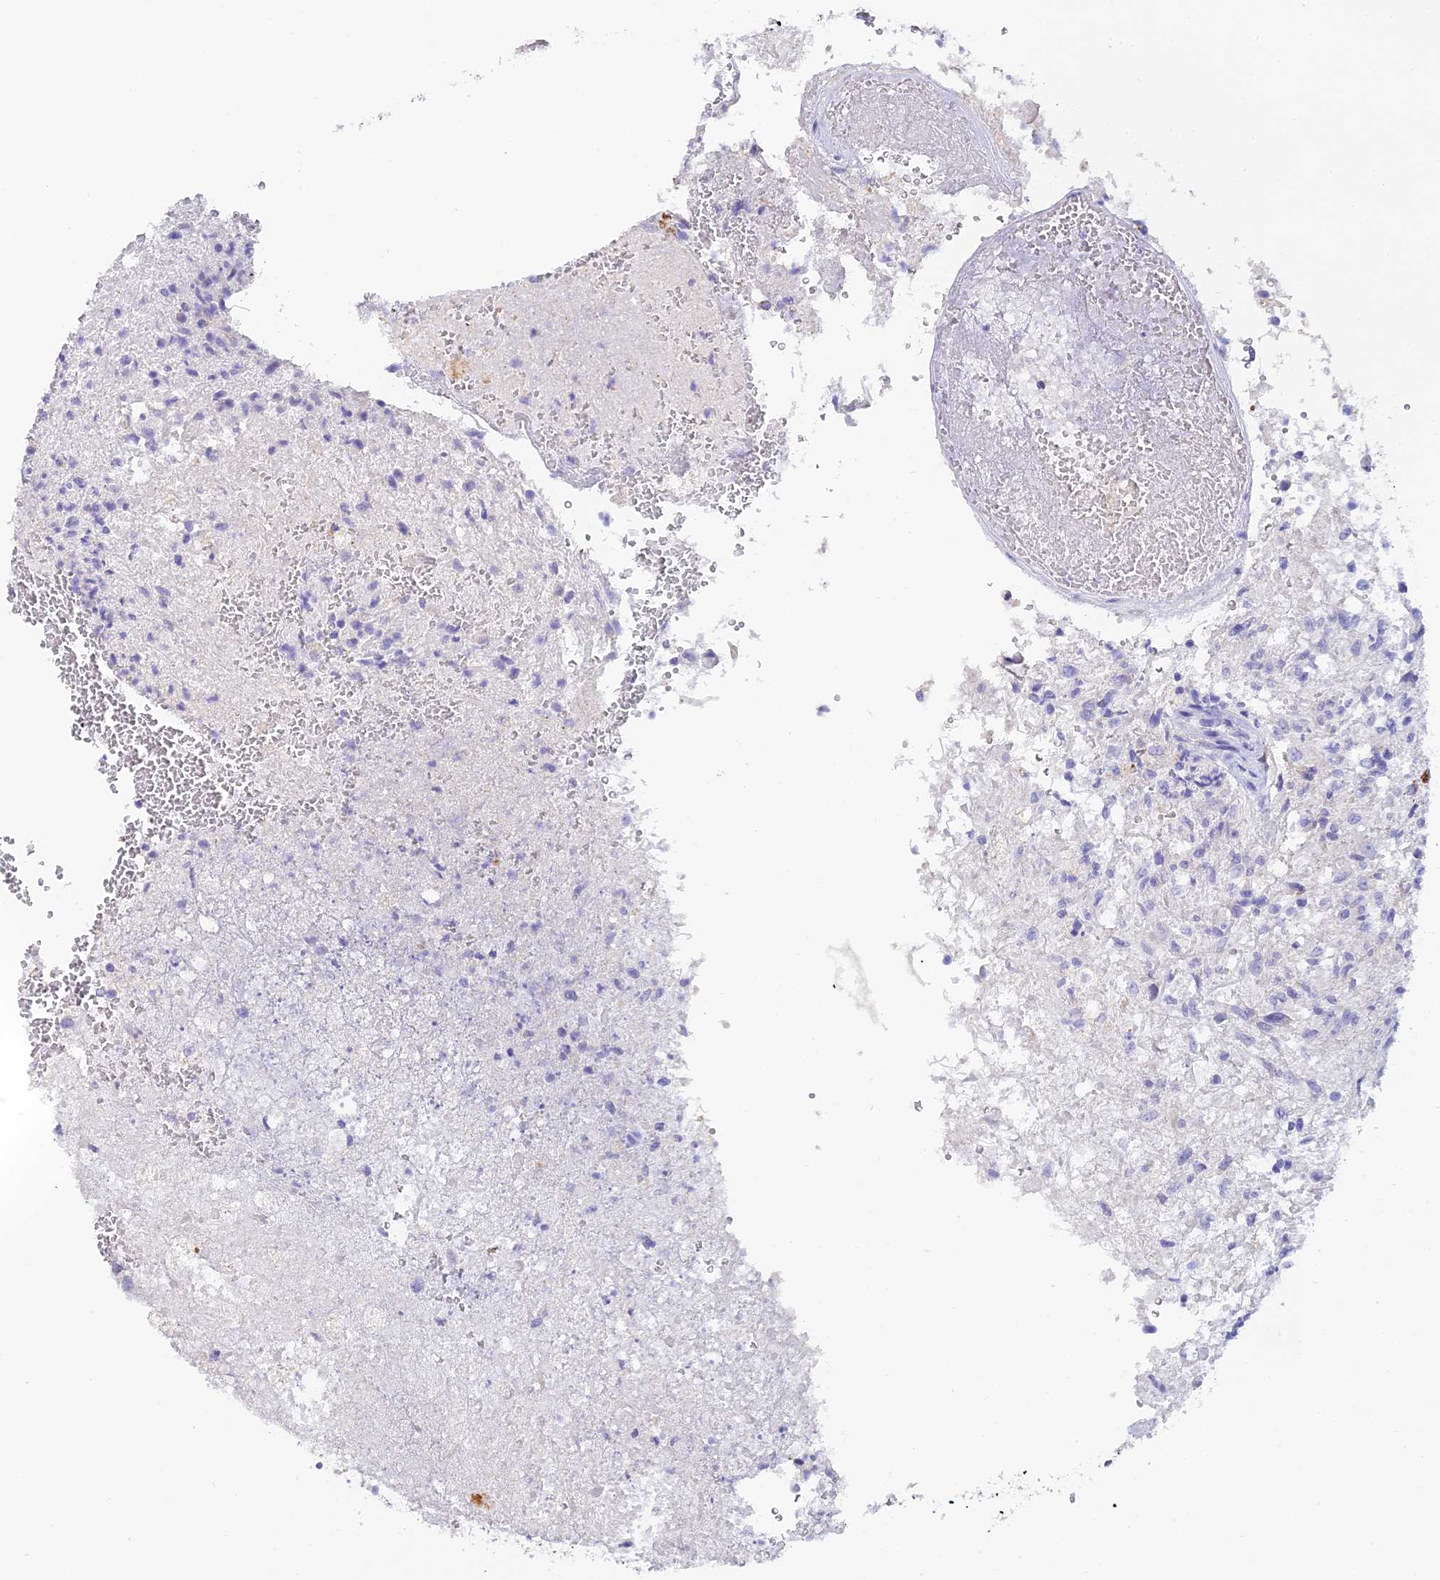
{"staining": {"intensity": "negative", "quantity": "none", "location": "none"}, "tissue": "glioma", "cell_type": "Tumor cells", "image_type": "cancer", "snomed": [{"axis": "morphology", "description": "Glioma, malignant, High grade"}, {"axis": "topography", "description": "Brain"}], "caption": "Glioma stained for a protein using IHC demonstrates no staining tumor cells.", "gene": "C12orf29", "patient": {"sex": "male", "age": 56}}